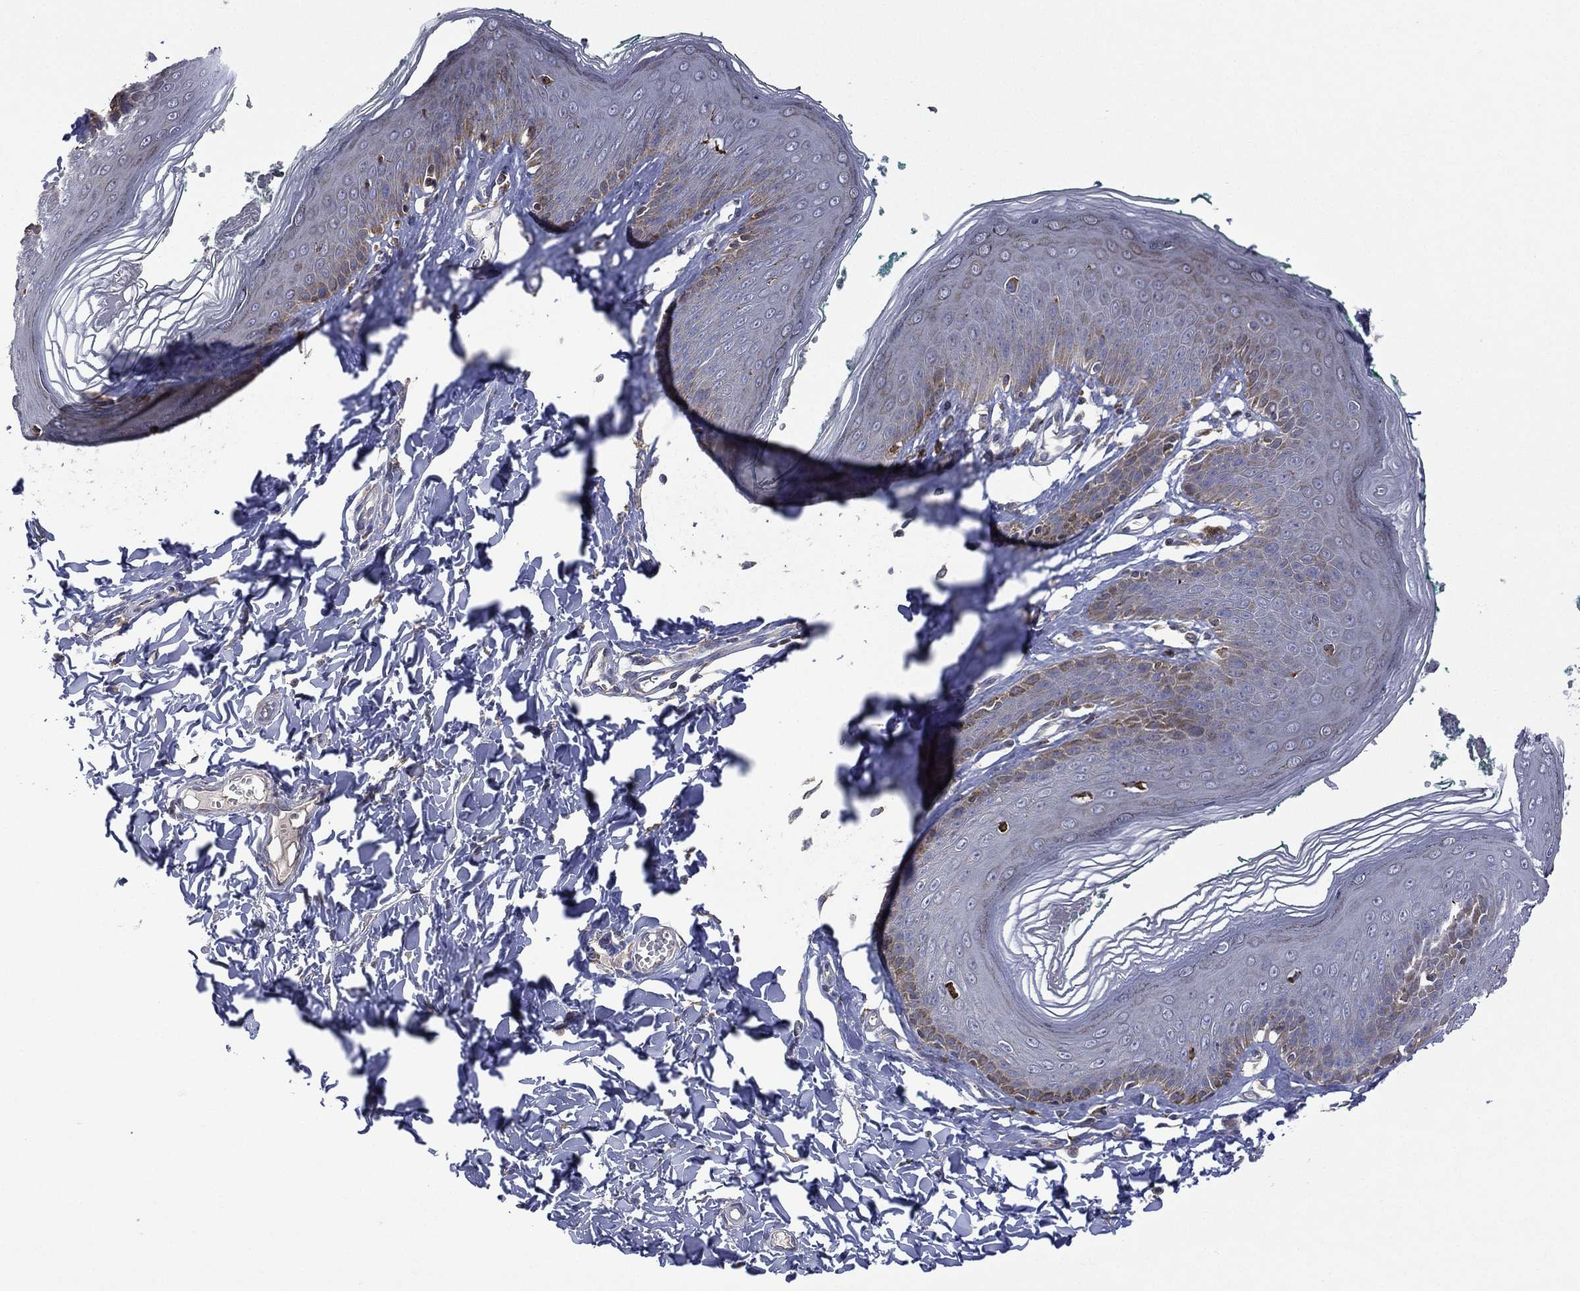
{"staining": {"intensity": "negative", "quantity": "none", "location": "none"}, "tissue": "skin", "cell_type": "Epidermal cells", "image_type": "normal", "snomed": [{"axis": "morphology", "description": "Normal tissue, NOS"}, {"axis": "topography", "description": "Vulva"}], "caption": "Immunohistochemistry histopathology image of benign skin stained for a protein (brown), which demonstrates no expression in epidermal cells. (DAB immunohistochemistry with hematoxylin counter stain).", "gene": "C20orf96", "patient": {"sex": "female", "age": 66}}